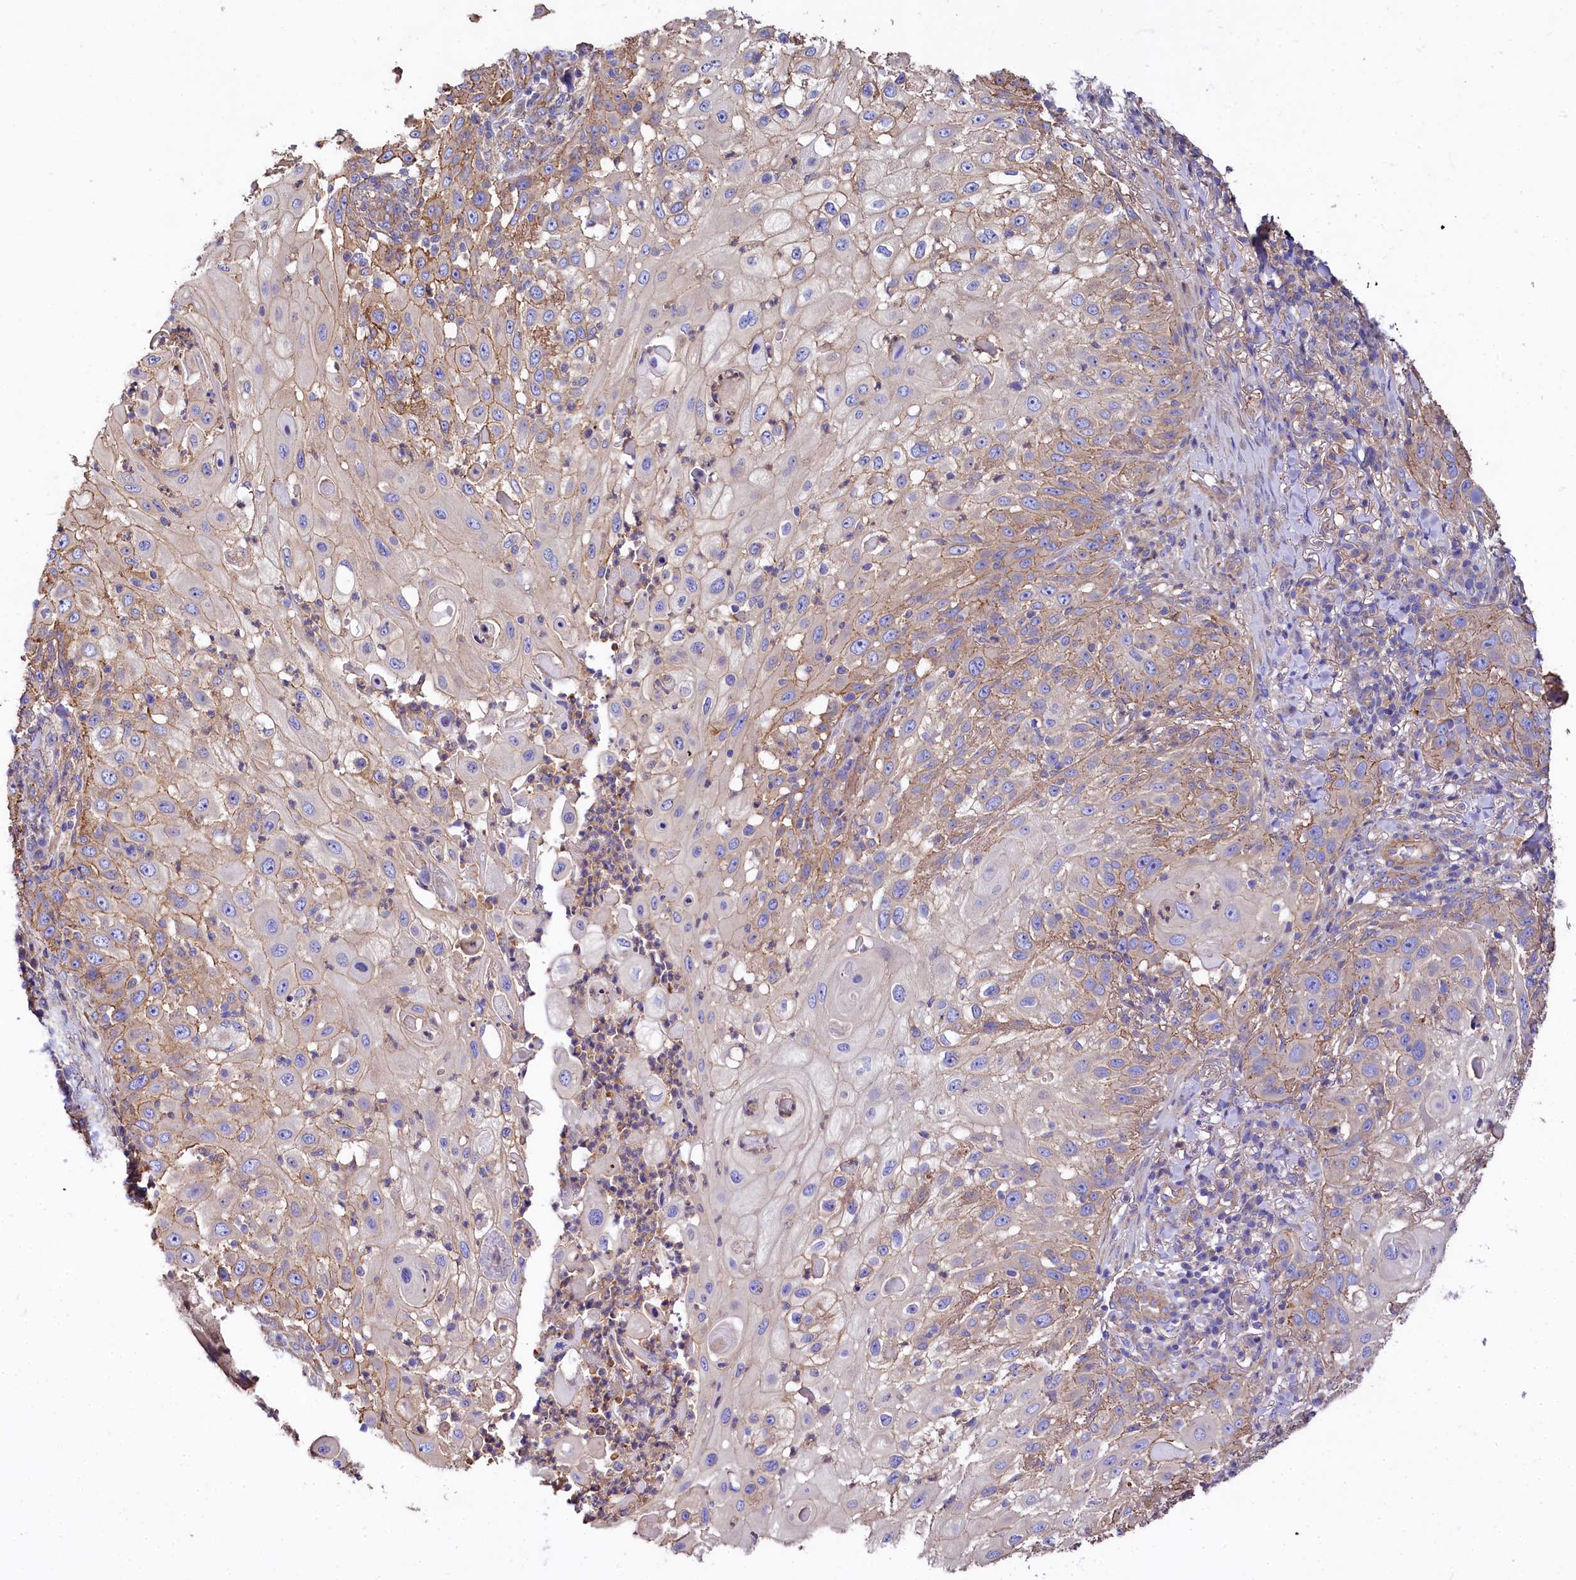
{"staining": {"intensity": "weak", "quantity": "25%-75%", "location": "cytoplasmic/membranous"}, "tissue": "skin cancer", "cell_type": "Tumor cells", "image_type": "cancer", "snomed": [{"axis": "morphology", "description": "Squamous cell carcinoma, NOS"}, {"axis": "topography", "description": "Skin"}], "caption": "Approximately 25%-75% of tumor cells in skin cancer display weak cytoplasmic/membranous protein expression as visualized by brown immunohistochemical staining.", "gene": "FCHSD2", "patient": {"sex": "female", "age": 44}}